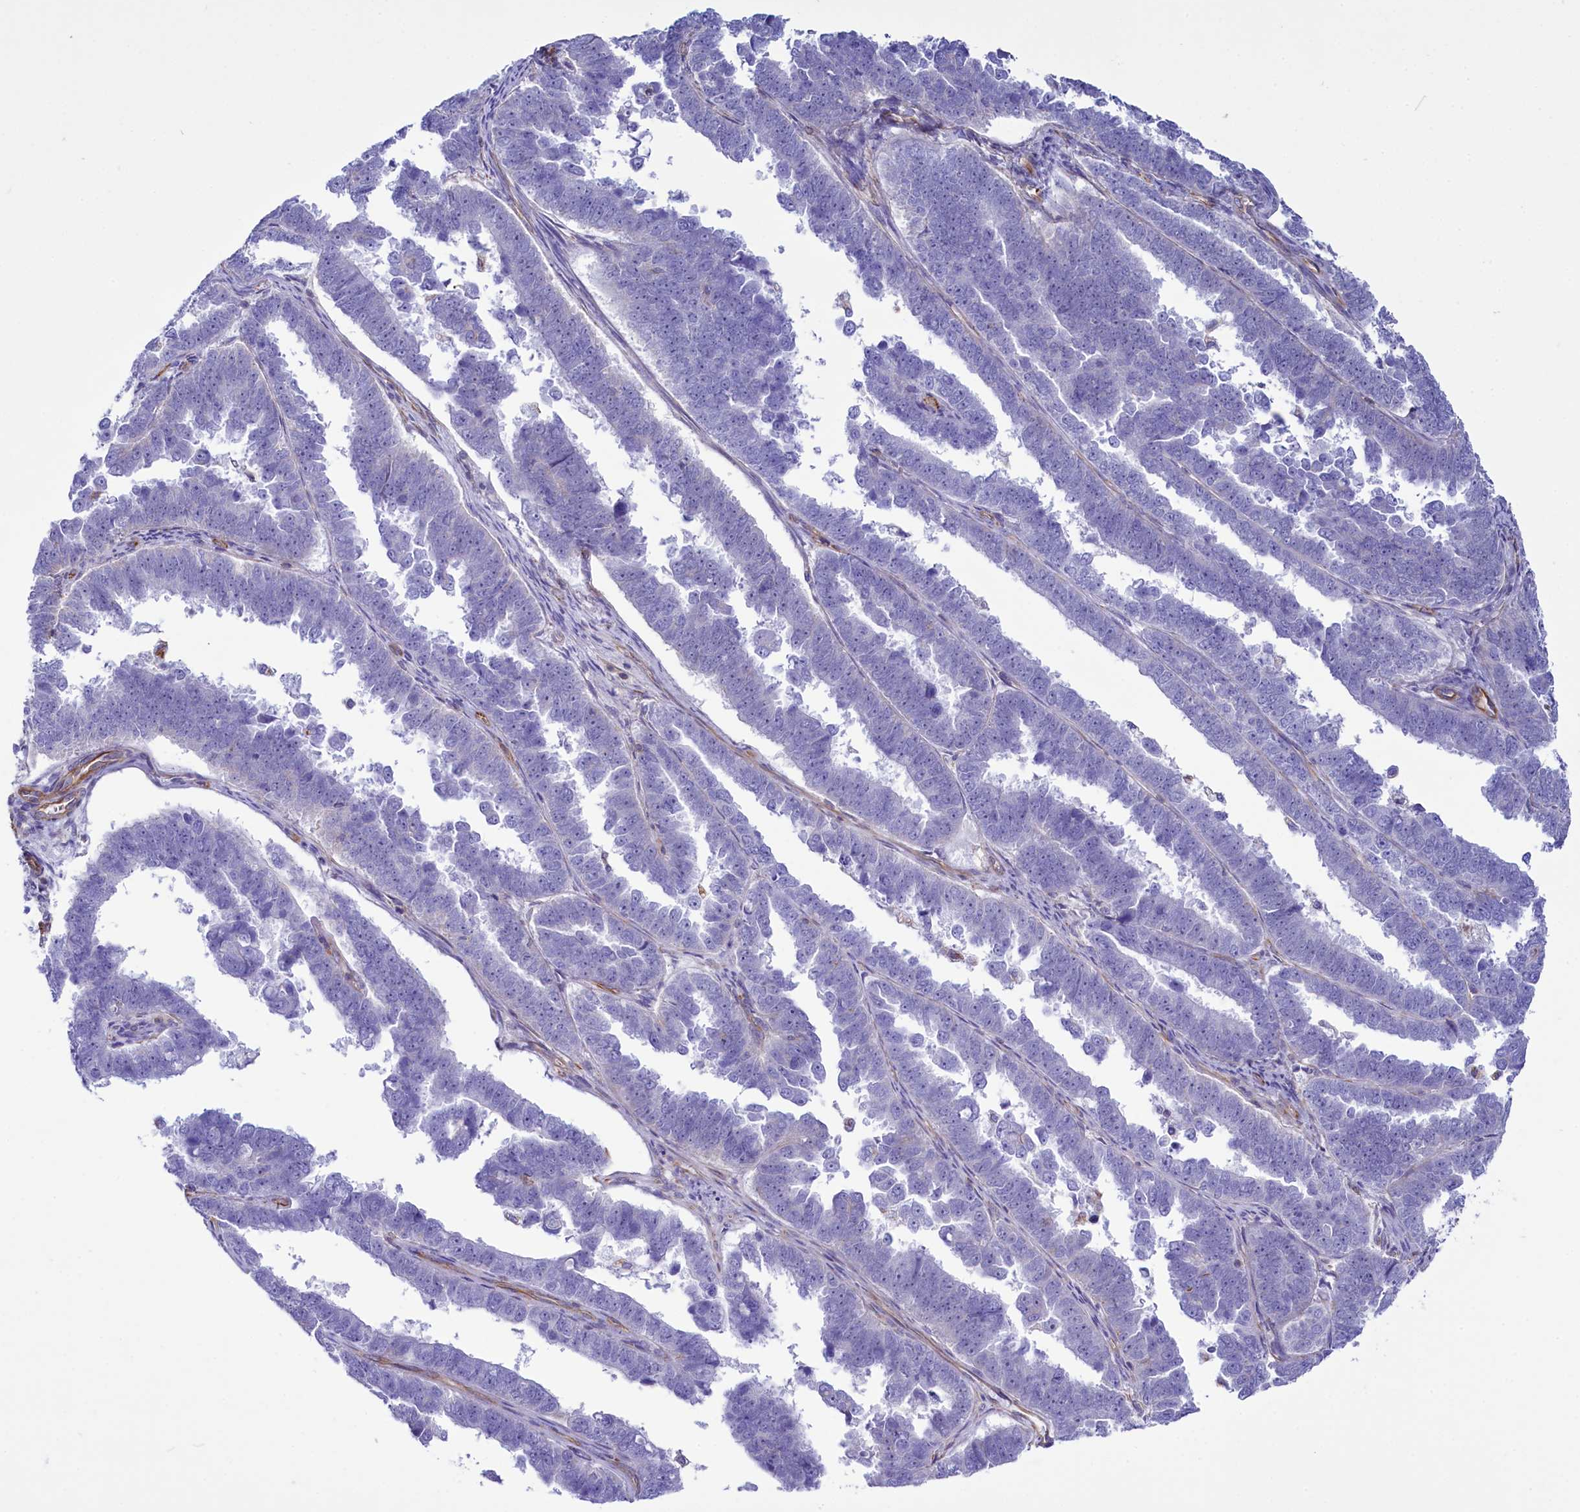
{"staining": {"intensity": "negative", "quantity": "none", "location": "none"}, "tissue": "endometrial cancer", "cell_type": "Tumor cells", "image_type": "cancer", "snomed": [{"axis": "morphology", "description": "Adenocarcinoma, NOS"}, {"axis": "topography", "description": "Endometrium"}], "caption": "This is an immunohistochemistry (IHC) histopathology image of adenocarcinoma (endometrial). There is no staining in tumor cells.", "gene": "CD99", "patient": {"sex": "female", "age": 75}}